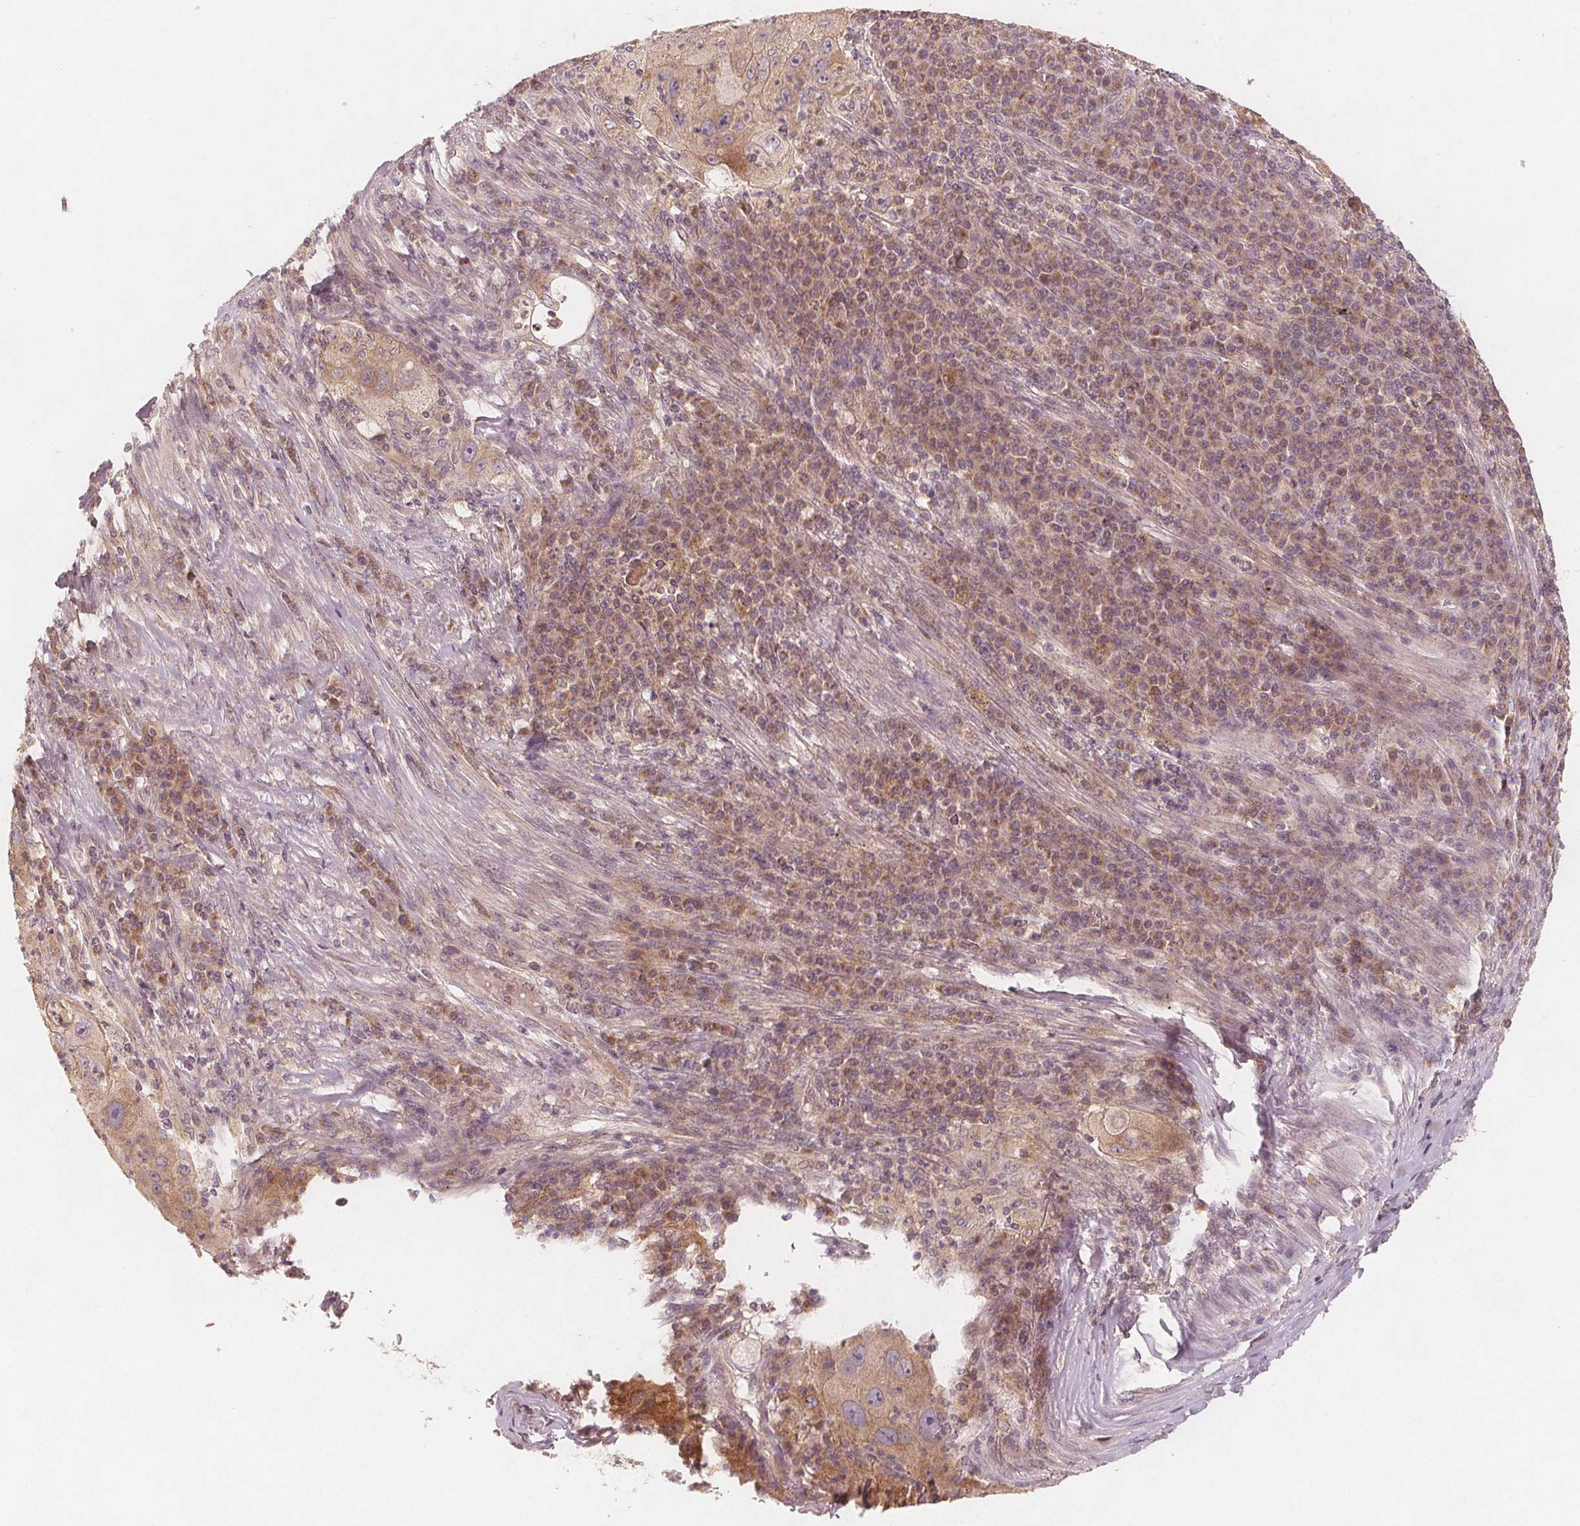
{"staining": {"intensity": "weak", "quantity": ">75%", "location": "cytoplasmic/membranous"}, "tissue": "lung cancer", "cell_type": "Tumor cells", "image_type": "cancer", "snomed": [{"axis": "morphology", "description": "Squamous cell carcinoma, NOS"}, {"axis": "topography", "description": "Lung"}], "caption": "Squamous cell carcinoma (lung) tissue exhibits weak cytoplasmic/membranous positivity in approximately >75% of tumor cells, visualized by immunohistochemistry.", "gene": "NCSTN", "patient": {"sex": "female", "age": 59}}